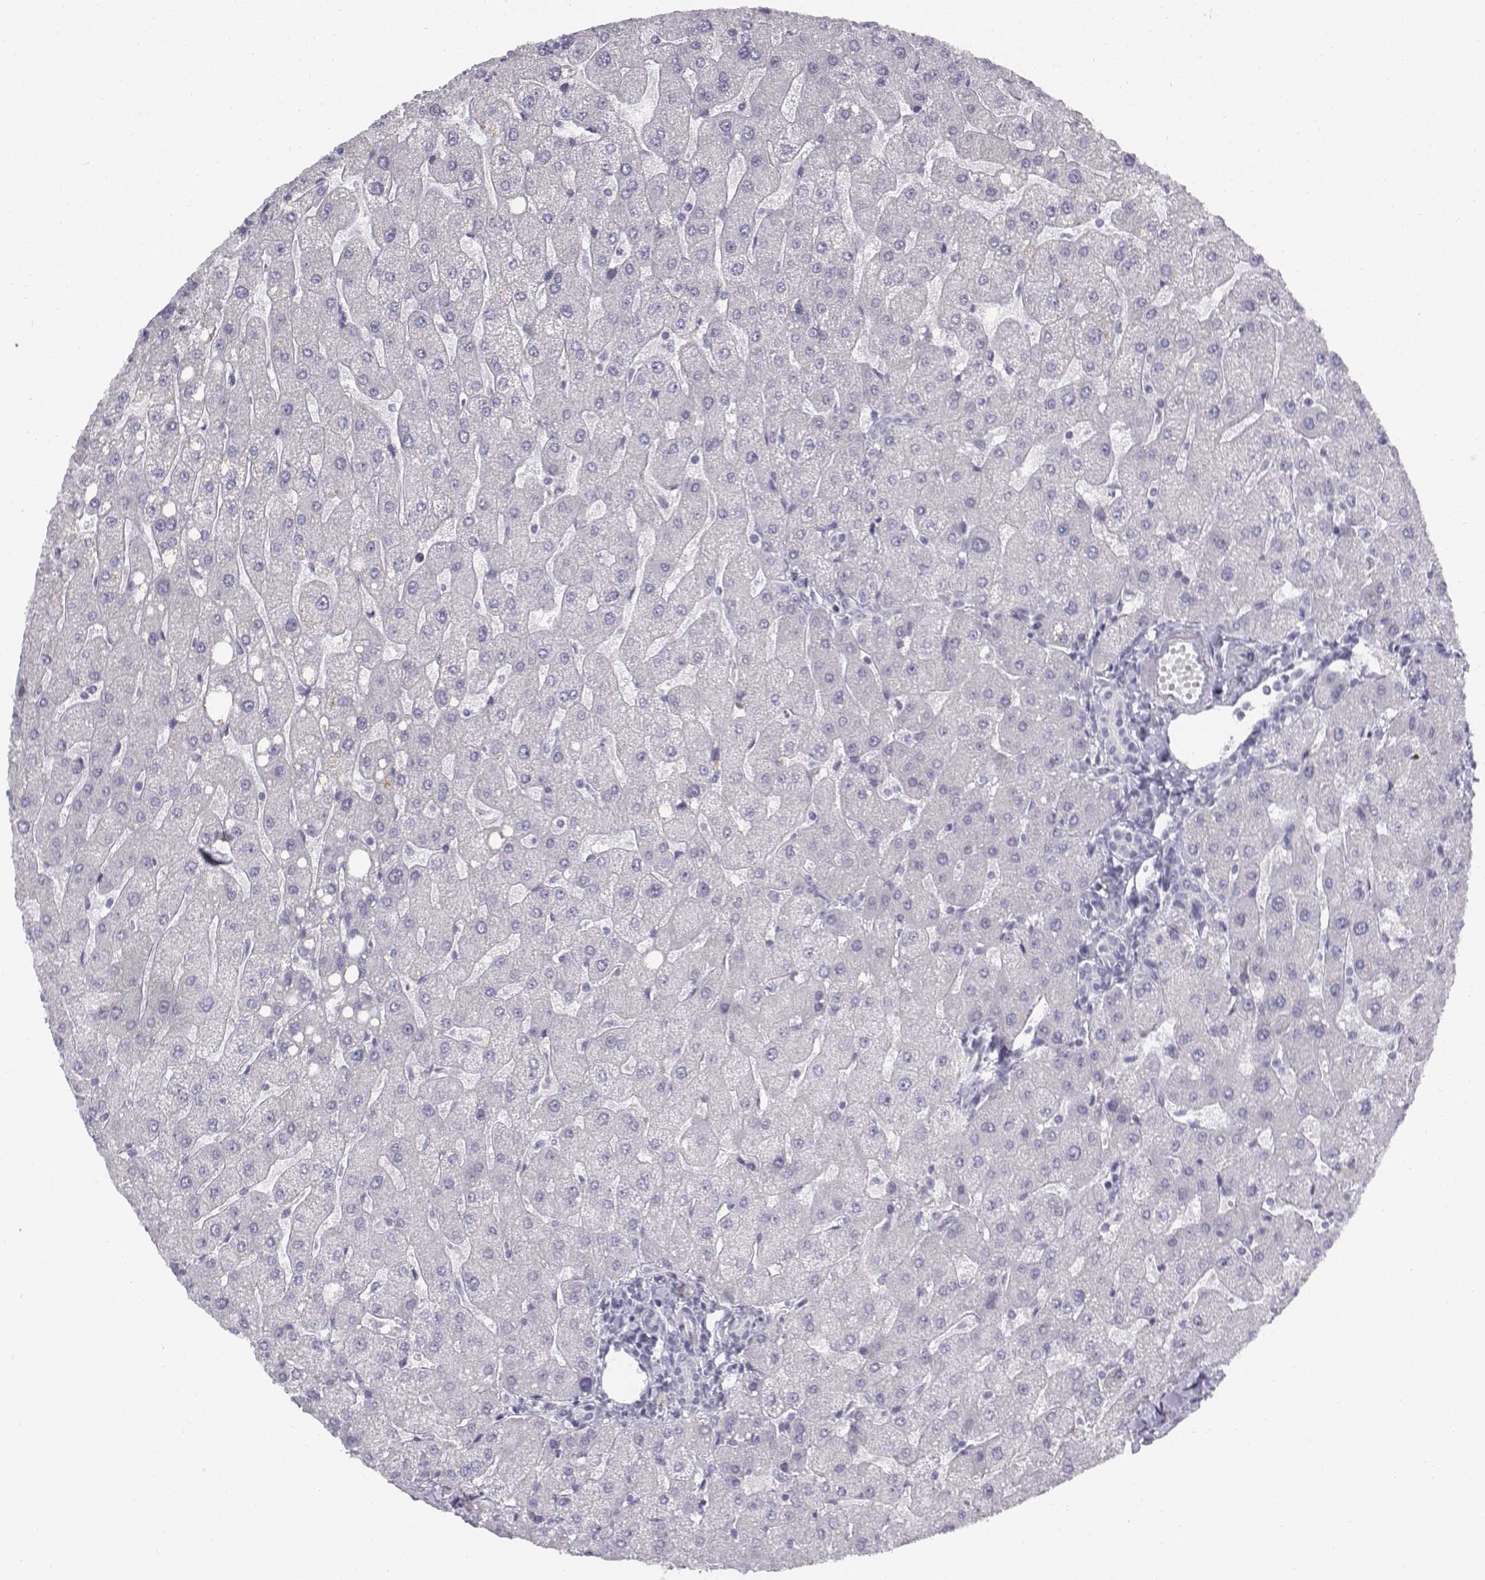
{"staining": {"intensity": "negative", "quantity": "none", "location": "none"}, "tissue": "liver", "cell_type": "Cholangiocytes", "image_type": "normal", "snomed": [{"axis": "morphology", "description": "Normal tissue, NOS"}, {"axis": "topography", "description": "Liver"}], "caption": "Immunohistochemistry of benign liver reveals no expression in cholangiocytes. (DAB (3,3'-diaminobenzidine) immunohistochemistry visualized using brightfield microscopy, high magnification).", "gene": "PENK", "patient": {"sex": "male", "age": 67}}